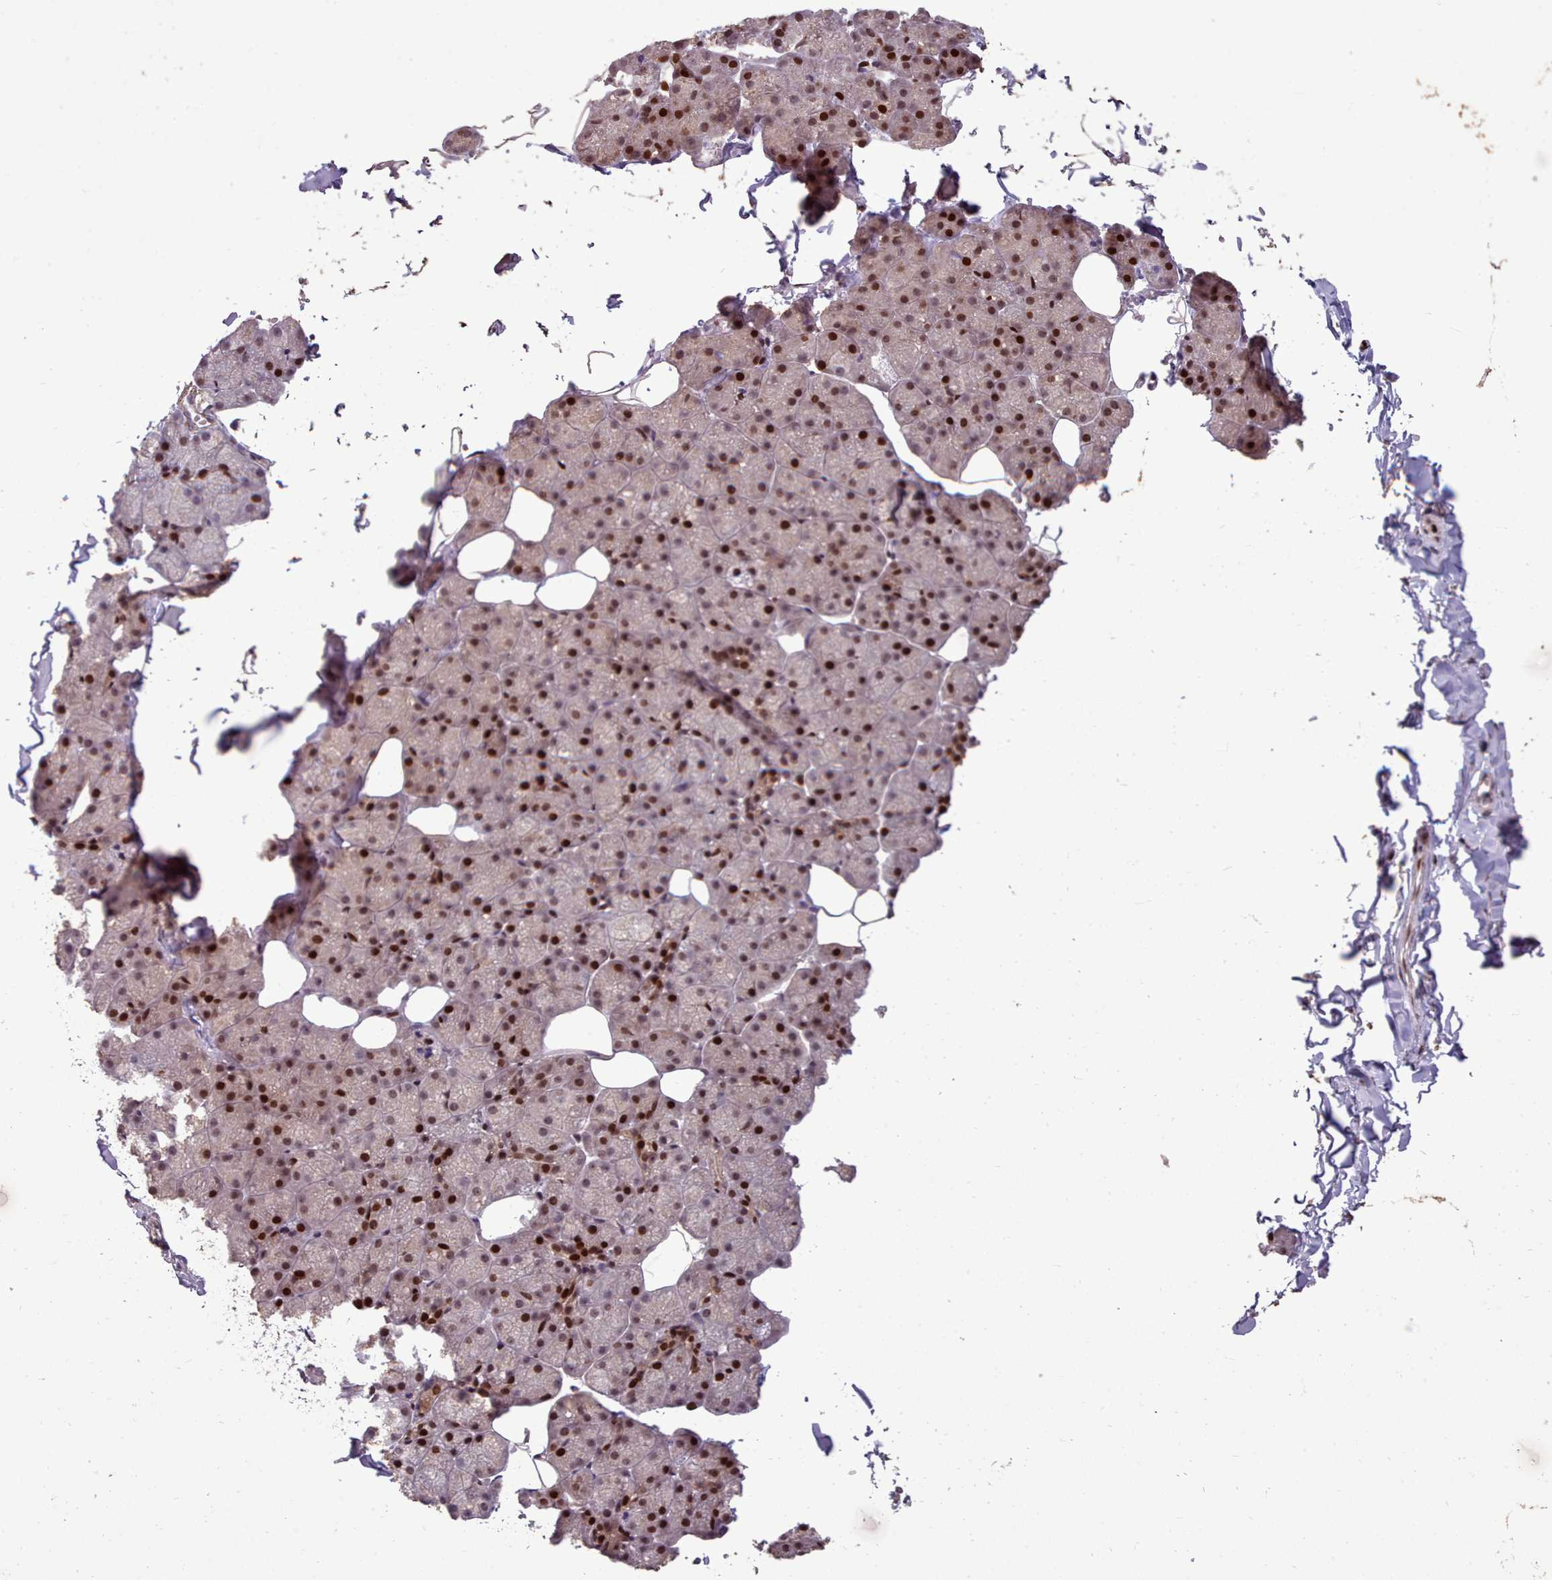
{"staining": {"intensity": "negative", "quantity": "none", "location": "none"}, "tissue": "adipose tissue", "cell_type": "Adipocytes", "image_type": "normal", "snomed": [{"axis": "morphology", "description": "Normal tissue, NOS"}, {"axis": "topography", "description": "Salivary gland"}, {"axis": "topography", "description": "Peripheral nerve tissue"}], "caption": "Immunohistochemistry (IHC) image of unremarkable adipose tissue stained for a protein (brown), which shows no staining in adipocytes. (DAB (3,3'-diaminobenzidine) immunohistochemistry with hematoxylin counter stain).", "gene": "ENSA", "patient": {"sex": "male", "age": 38}}